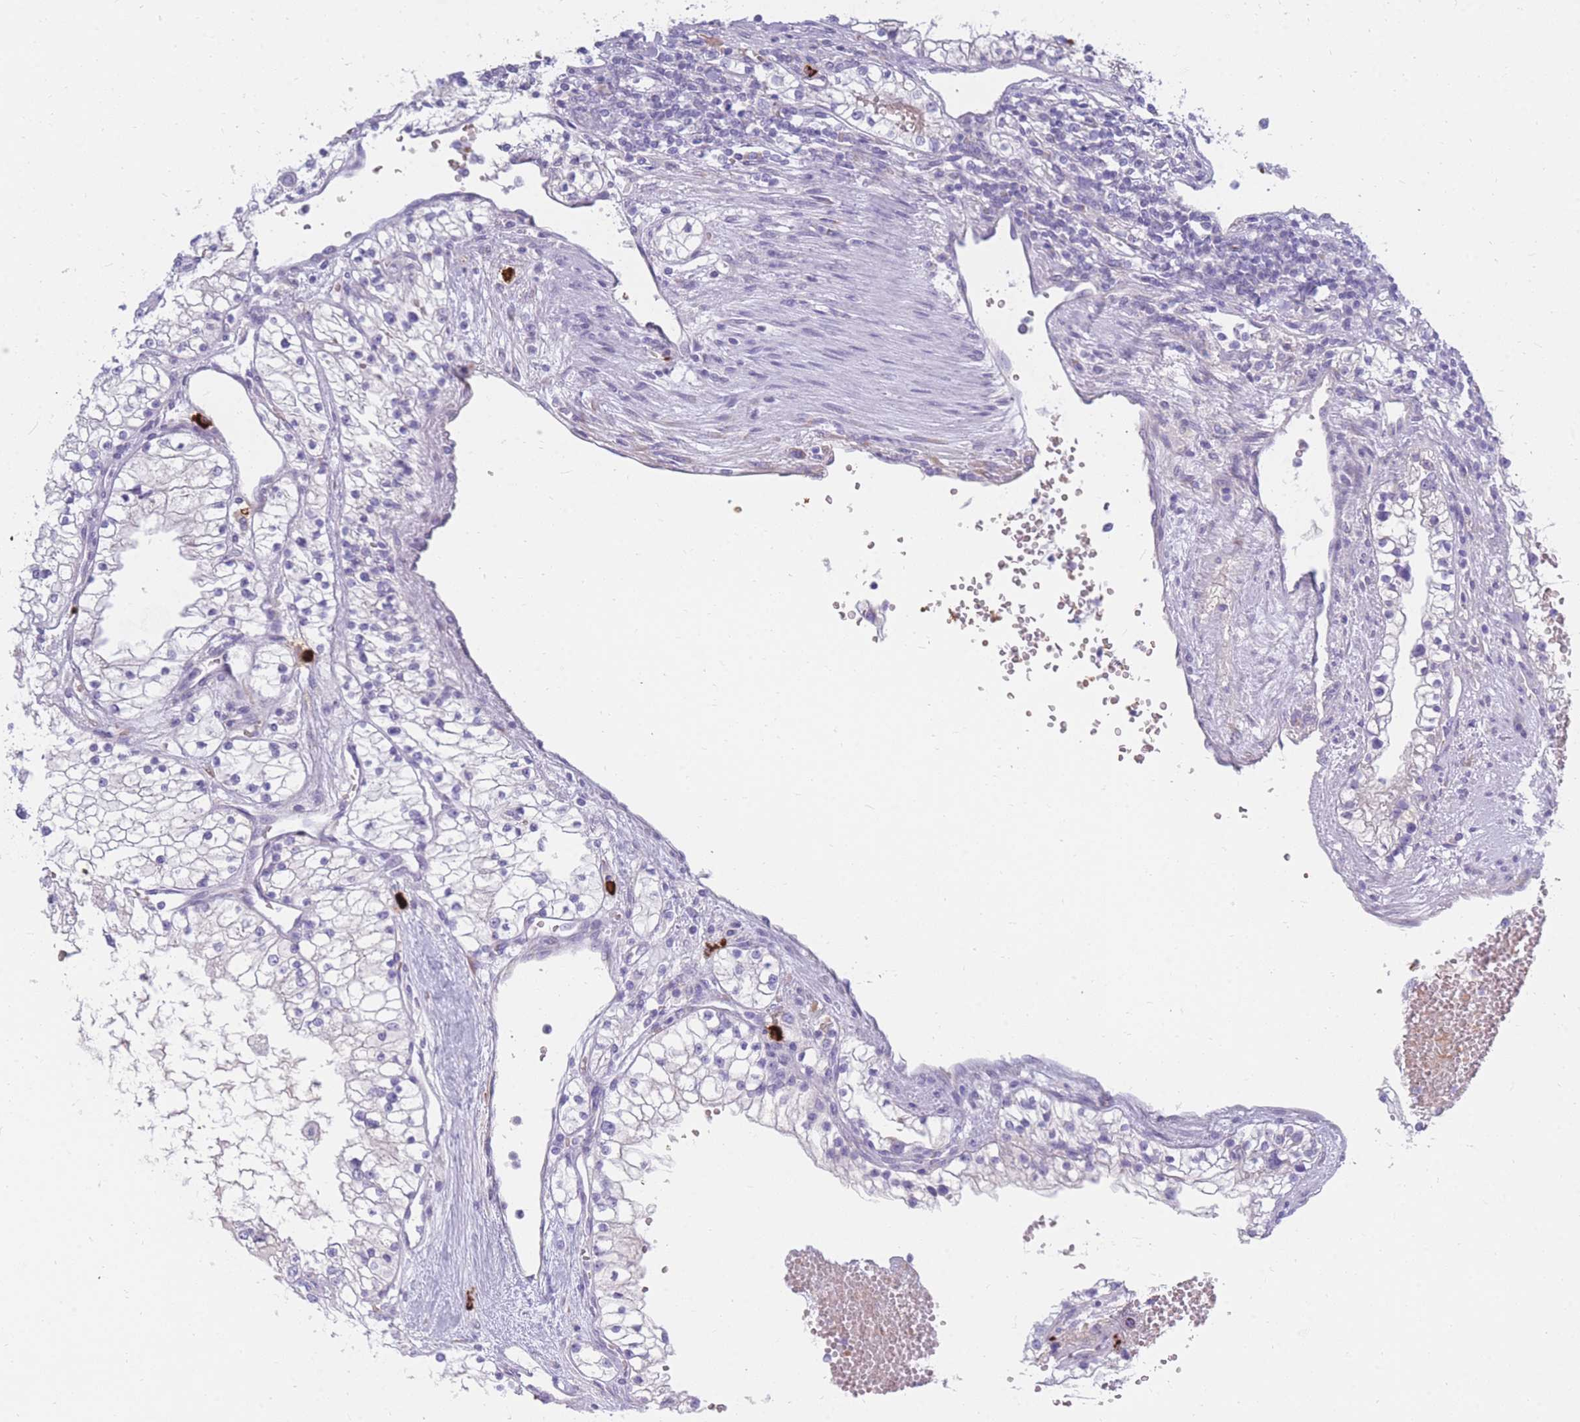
{"staining": {"intensity": "negative", "quantity": "none", "location": "none"}, "tissue": "renal cancer", "cell_type": "Tumor cells", "image_type": "cancer", "snomed": [{"axis": "morphology", "description": "Normal tissue, NOS"}, {"axis": "morphology", "description": "Adenocarcinoma, NOS"}, {"axis": "topography", "description": "Kidney"}], "caption": "The micrograph exhibits no significant staining in tumor cells of adenocarcinoma (renal). (DAB (3,3'-diaminobenzidine) IHC with hematoxylin counter stain).", "gene": "TPSD1", "patient": {"sex": "male", "age": 68}}